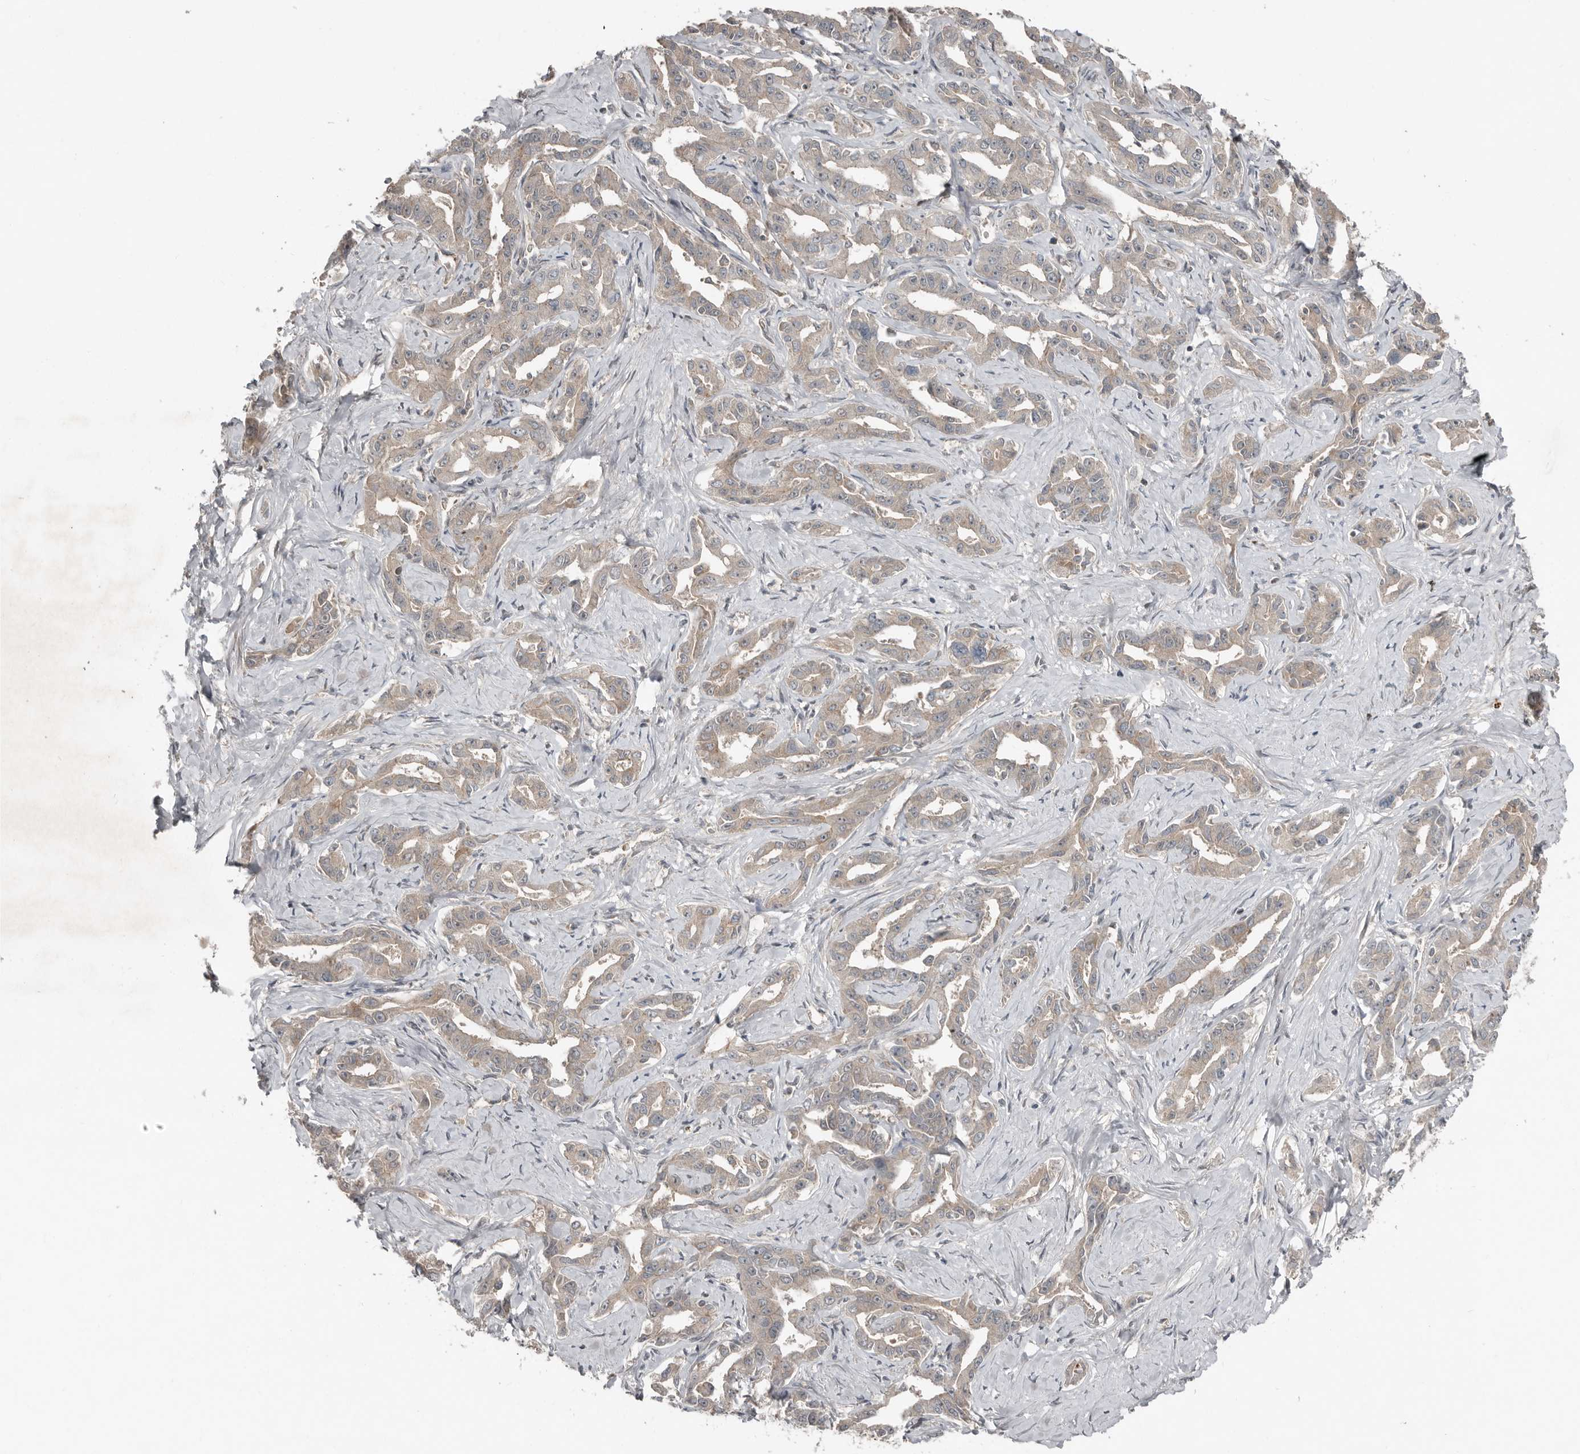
{"staining": {"intensity": "weak", "quantity": "25%-75%", "location": "cytoplasmic/membranous"}, "tissue": "liver cancer", "cell_type": "Tumor cells", "image_type": "cancer", "snomed": [{"axis": "morphology", "description": "Cholangiocarcinoma"}, {"axis": "topography", "description": "Liver"}], "caption": "IHC of liver cancer exhibits low levels of weak cytoplasmic/membranous expression in about 25%-75% of tumor cells.", "gene": "TEAD3", "patient": {"sex": "male", "age": 59}}